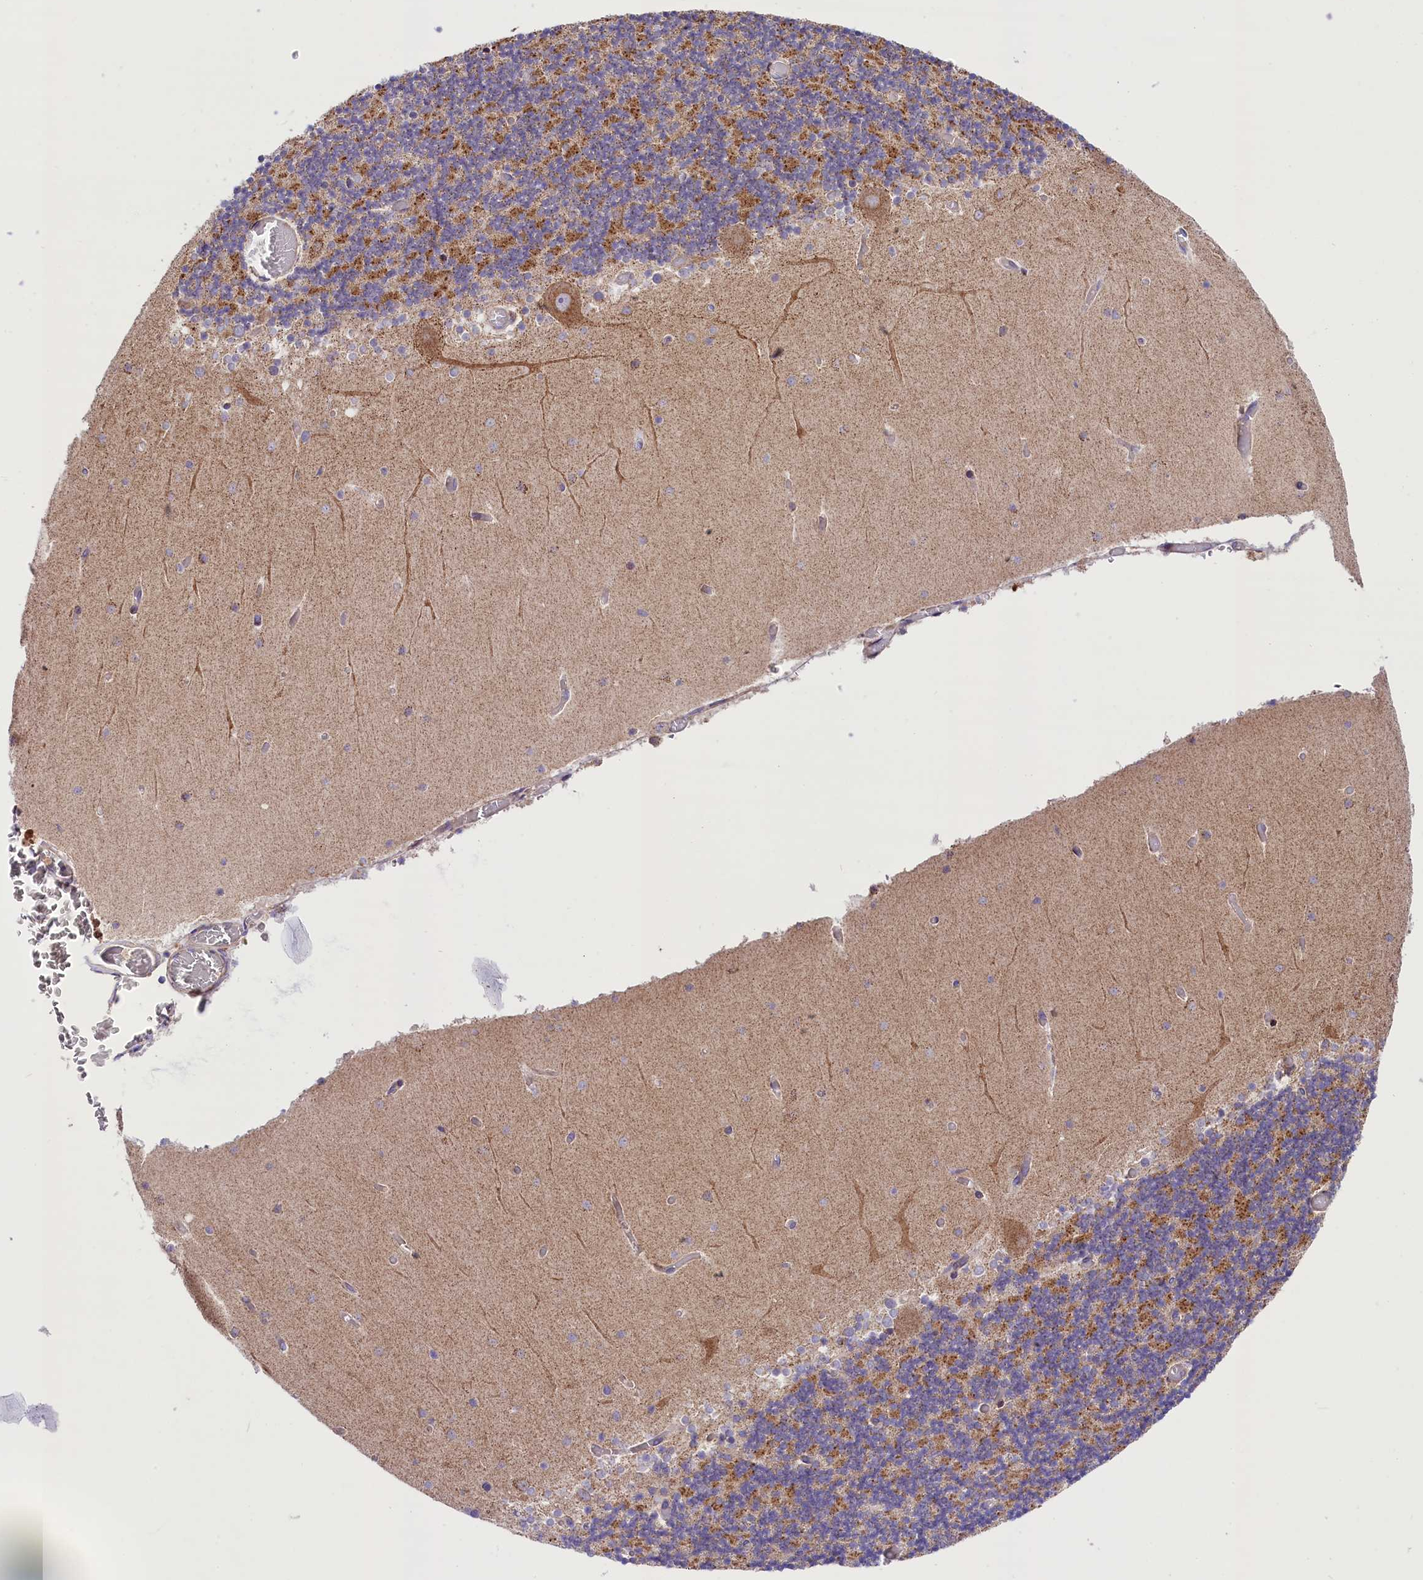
{"staining": {"intensity": "moderate", "quantity": ">75%", "location": "cytoplasmic/membranous"}, "tissue": "cerebellum", "cell_type": "Cells in granular layer", "image_type": "normal", "snomed": [{"axis": "morphology", "description": "Normal tissue, NOS"}, {"axis": "topography", "description": "Cerebellum"}], "caption": "Immunohistochemistry (IHC) image of normal cerebellum stained for a protein (brown), which exhibits medium levels of moderate cytoplasmic/membranous staining in approximately >75% of cells in granular layer.", "gene": "PTPRU", "patient": {"sex": "female", "age": 28}}